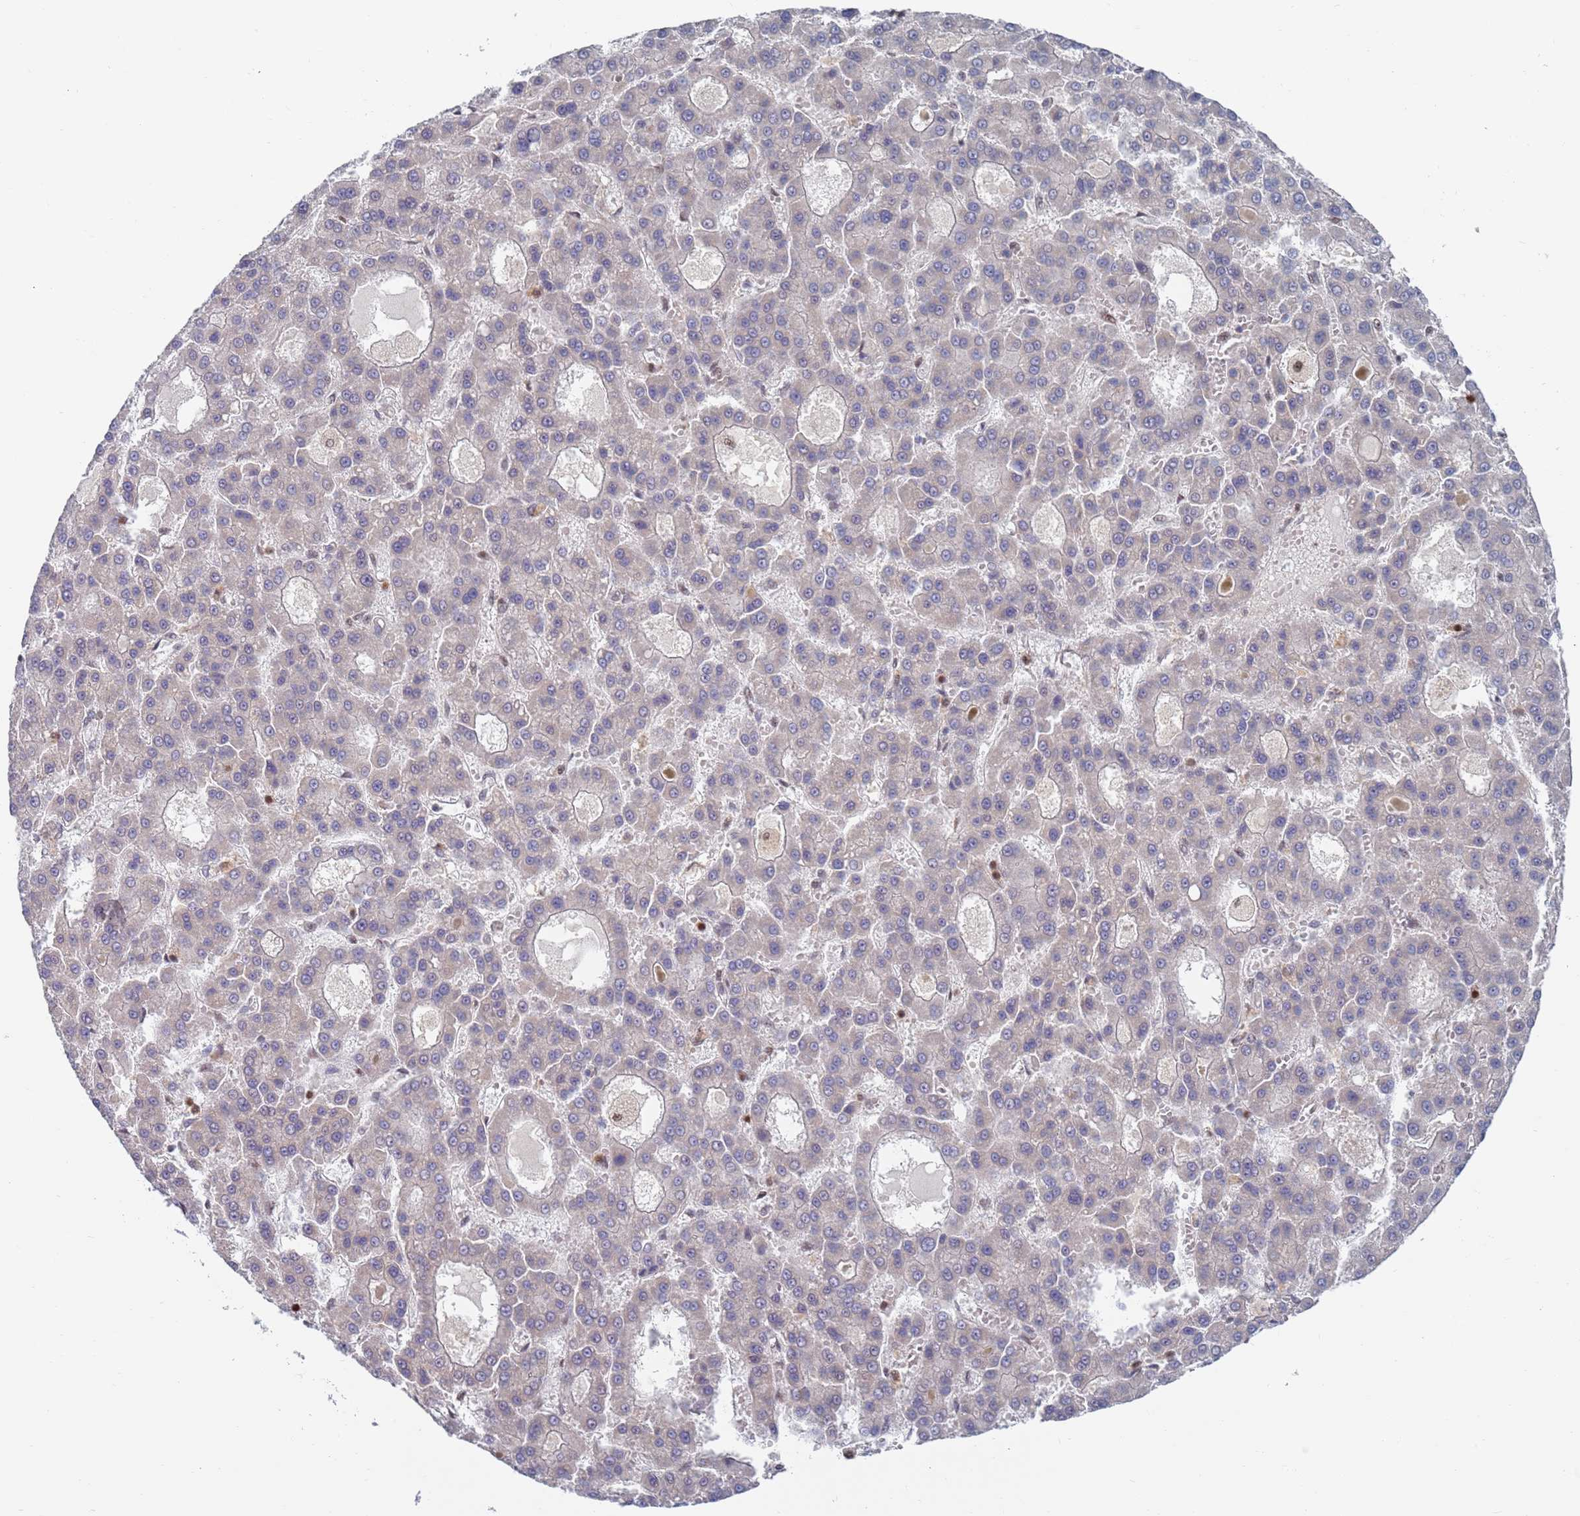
{"staining": {"intensity": "negative", "quantity": "none", "location": "none"}, "tissue": "liver cancer", "cell_type": "Tumor cells", "image_type": "cancer", "snomed": [{"axis": "morphology", "description": "Carcinoma, Hepatocellular, NOS"}, {"axis": "topography", "description": "Liver"}], "caption": "This micrograph is of liver cancer (hepatocellular carcinoma) stained with immunohistochemistry (IHC) to label a protein in brown with the nuclei are counter-stained blue. There is no staining in tumor cells. The staining was performed using DAB to visualize the protein expression in brown, while the nuclei were stained in blue with hematoxylin (Magnification: 20x).", "gene": "RPP25", "patient": {"sex": "male", "age": 70}}